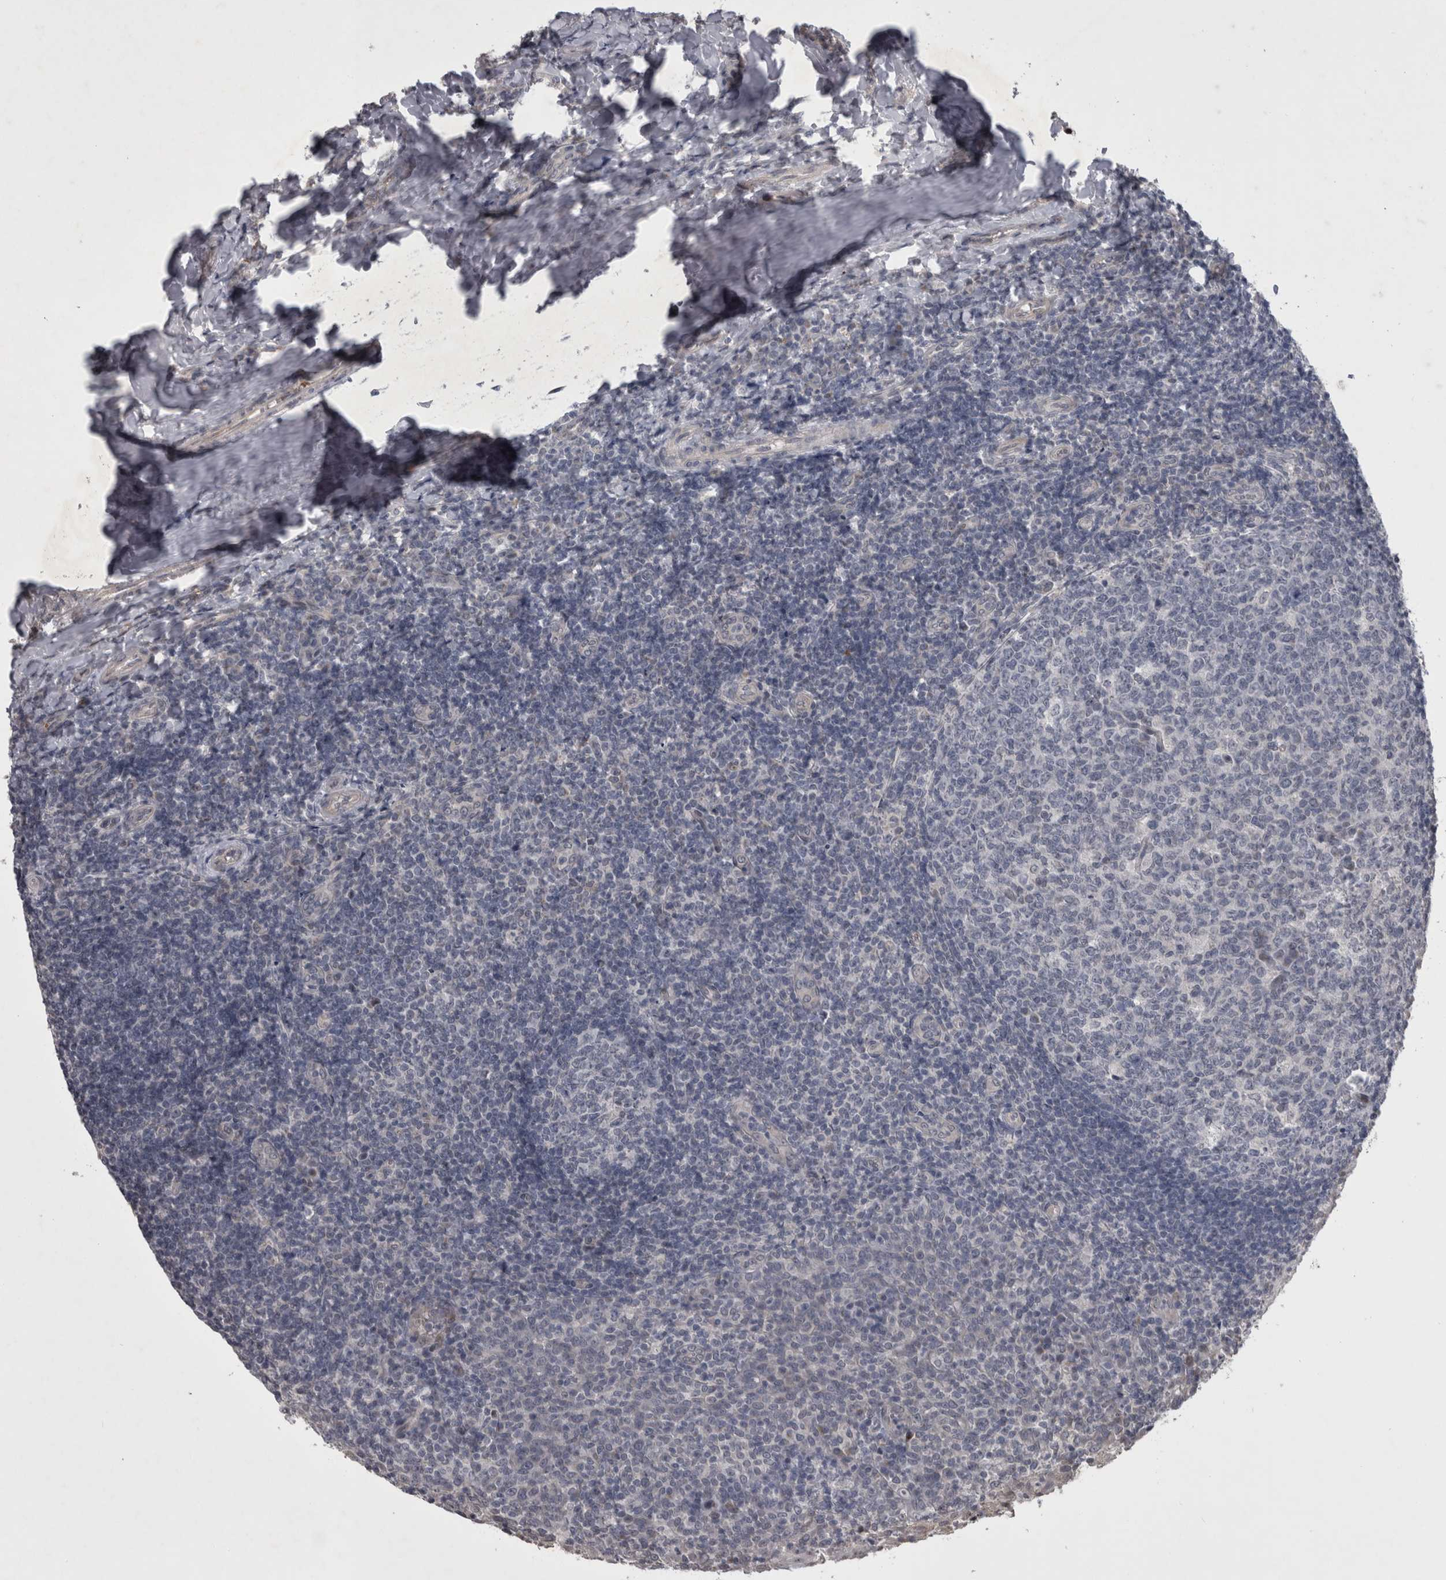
{"staining": {"intensity": "negative", "quantity": "none", "location": "none"}, "tissue": "tonsil", "cell_type": "Germinal center cells", "image_type": "normal", "snomed": [{"axis": "morphology", "description": "Normal tissue, NOS"}, {"axis": "topography", "description": "Tonsil"}], "caption": "IHC photomicrograph of benign tonsil stained for a protein (brown), which exhibits no staining in germinal center cells. (DAB (3,3'-diaminobenzidine) immunohistochemistry (IHC) with hematoxylin counter stain).", "gene": "IFI44", "patient": {"sex": "female", "age": 19}}